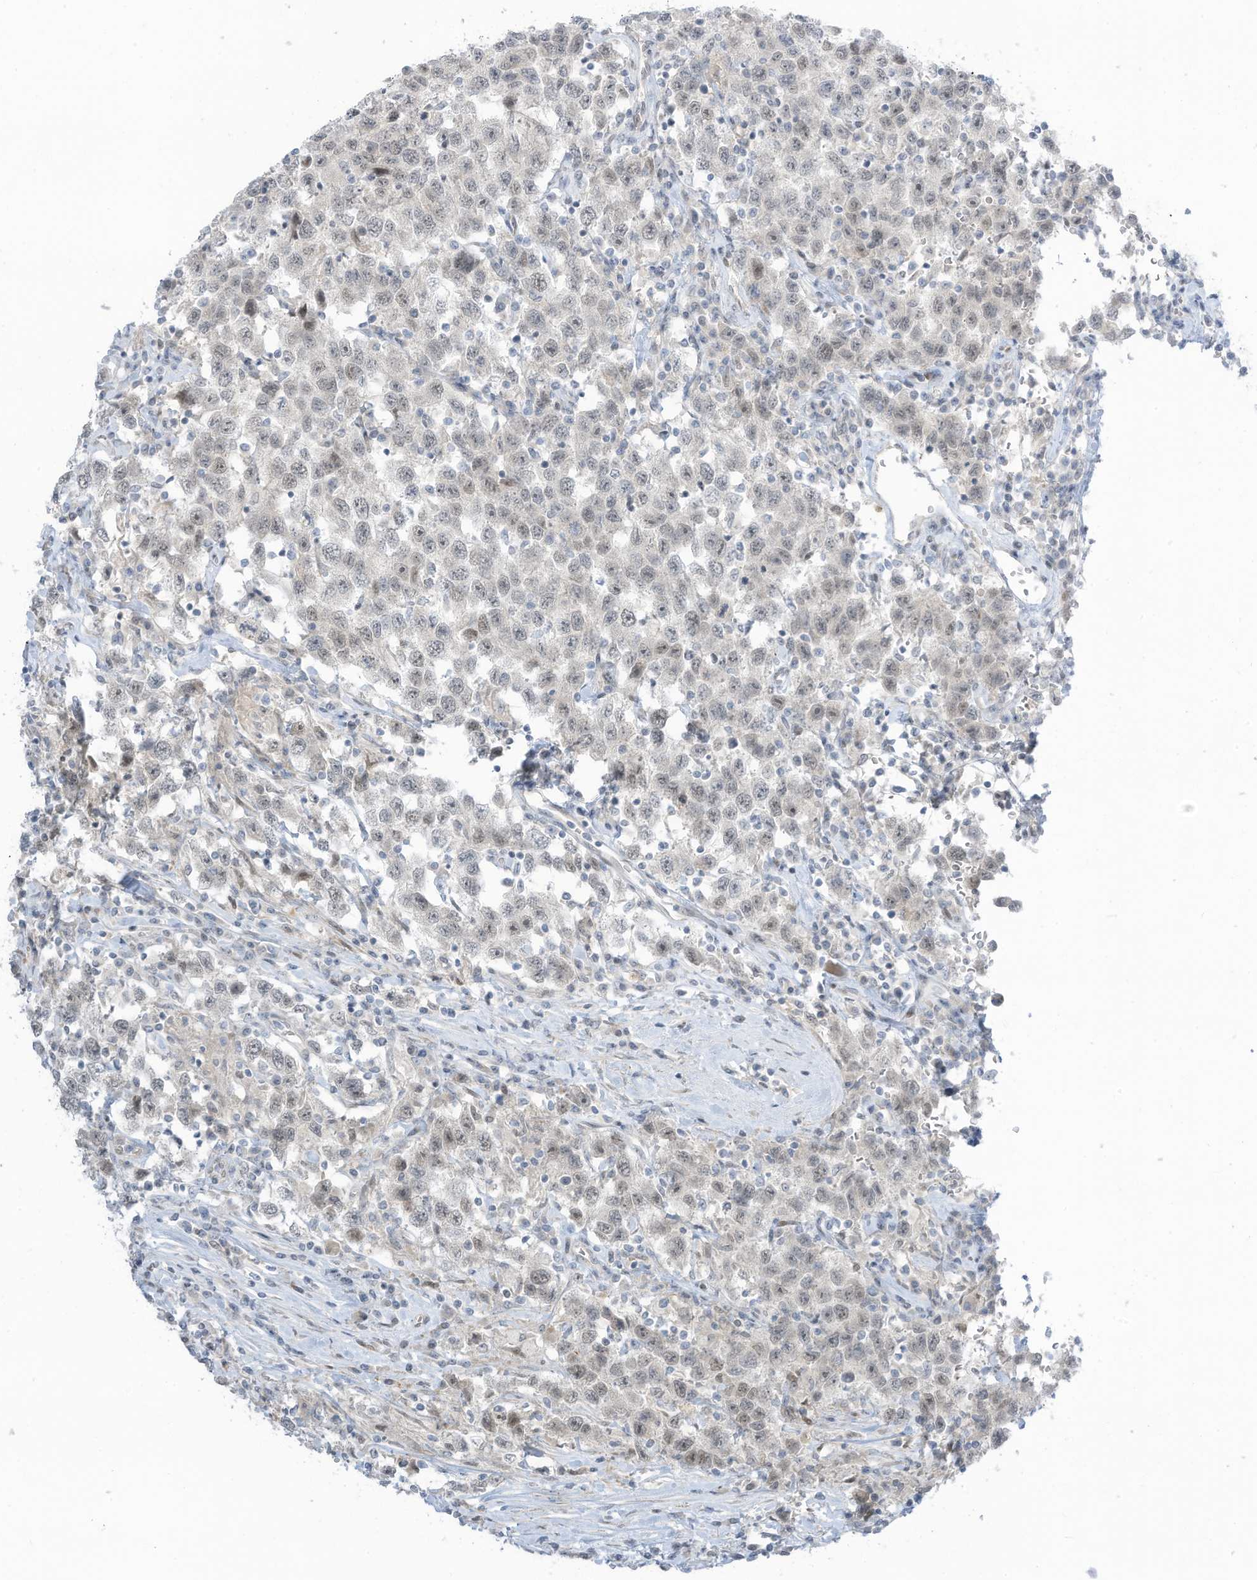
{"staining": {"intensity": "weak", "quantity": ">75%", "location": "nuclear"}, "tissue": "testis cancer", "cell_type": "Tumor cells", "image_type": "cancer", "snomed": [{"axis": "morphology", "description": "Seminoma, NOS"}, {"axis": "topography", "description": "Testis"}], "caption": "Seminoma (testis) stained with a protein marker shows weak staining in tumor cells.", "gene": "ASPRV1", "patient": {"sex": "male", "age": 41}}